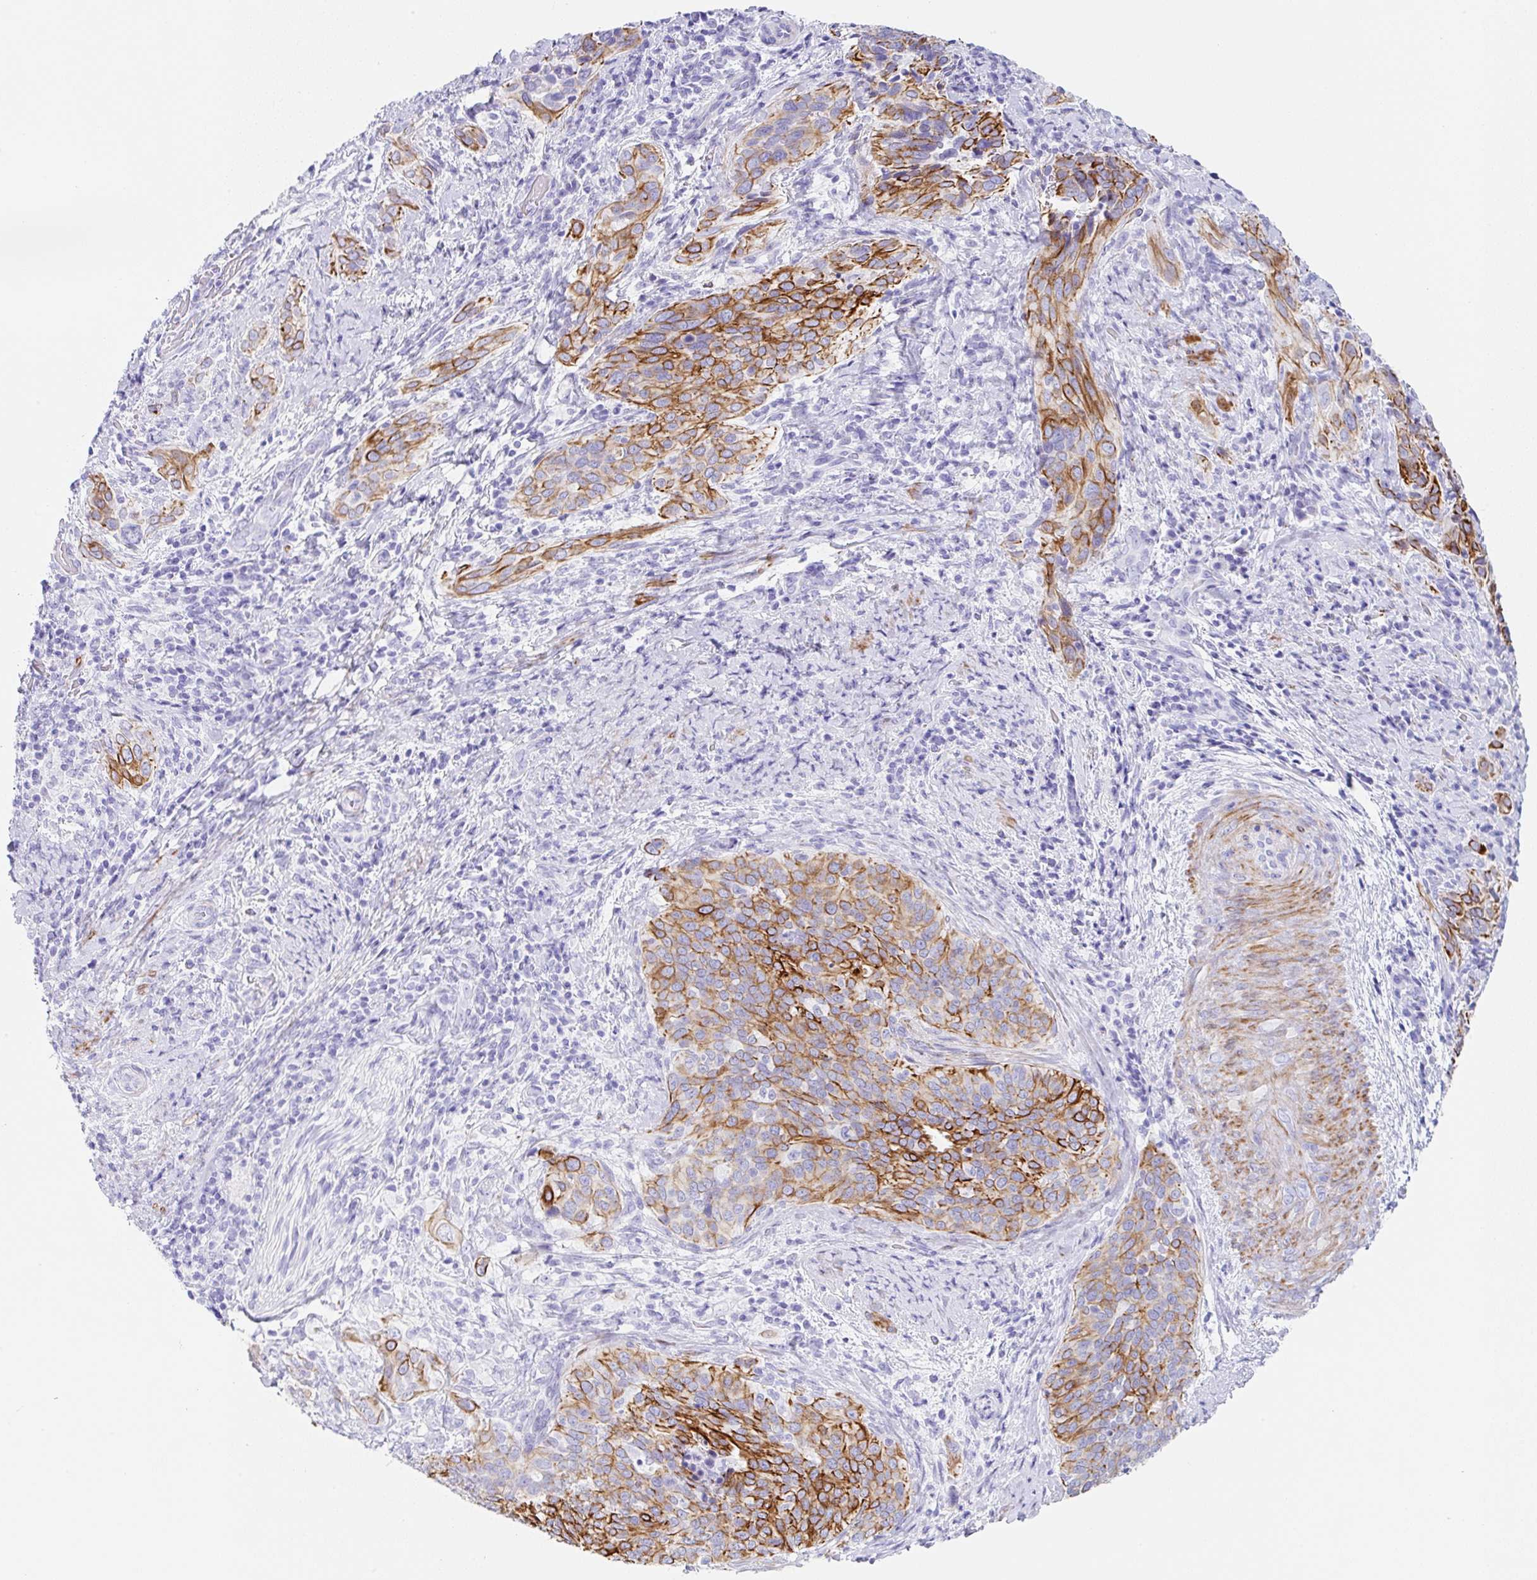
{"staining": {"intensity": "strong", "quantity": ">75%", "location": "cytoplasmic/membranous"}, "tissue": "cervical cancer", "cell_type": "Tumor cells", "image_type": "cancer", "snomed": [{"axis": "morphology", "description": "Squamous cell carcinoma, NOS"}, {"axis": "topography", "description": "Cervix"}], "caption": "The immunohistochemical stain labels strong cytoplasmic/membranous expression in tumor cells of cervical squamous cell carcinoma tissue.", "gene": "CLDND2", "patient": {"sex": "female", "age": 38}}